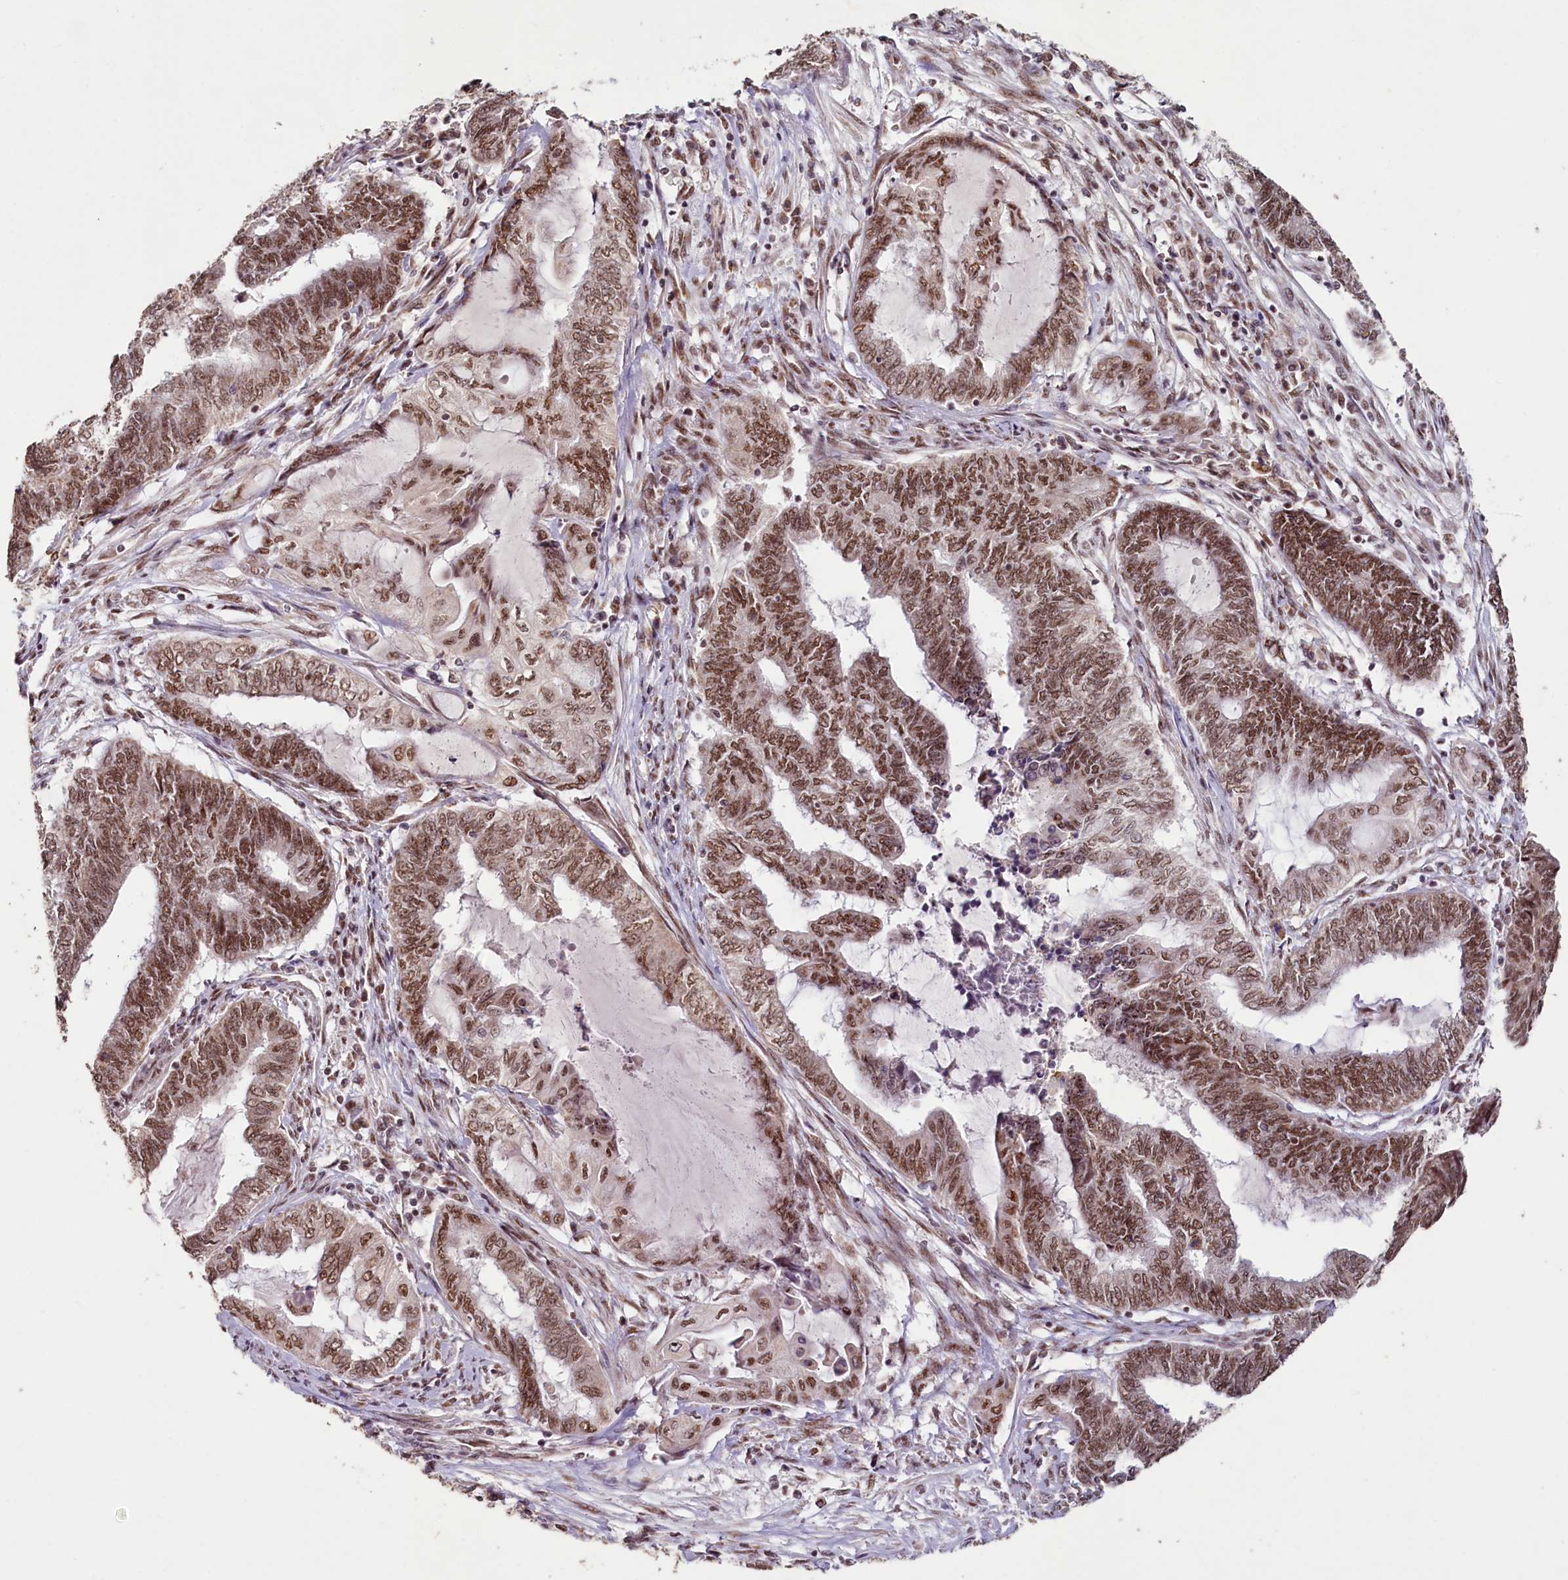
{"staining": {"intensity": "moderate", "quantity": ">75%", "location": "nuclear"}, "tissue": "endometrial cancer", "cell_type": "Tumor cells", "image_type": "cancer", "snomed": [{"axis": "morphology", "description": "Adenocarcinoma, NOS"}, {"axis": "topography", "description": "Uterus"}, {"axis": "topography", "description": "Endometrium"}], "caption": "Moderate nuclear protein positivity is appreciated in approximately >75% of tumor cells in adenocarcinoma (endometrial).", "gene": "PDE6D", "patient": {"sex": "female", "age": 70}}